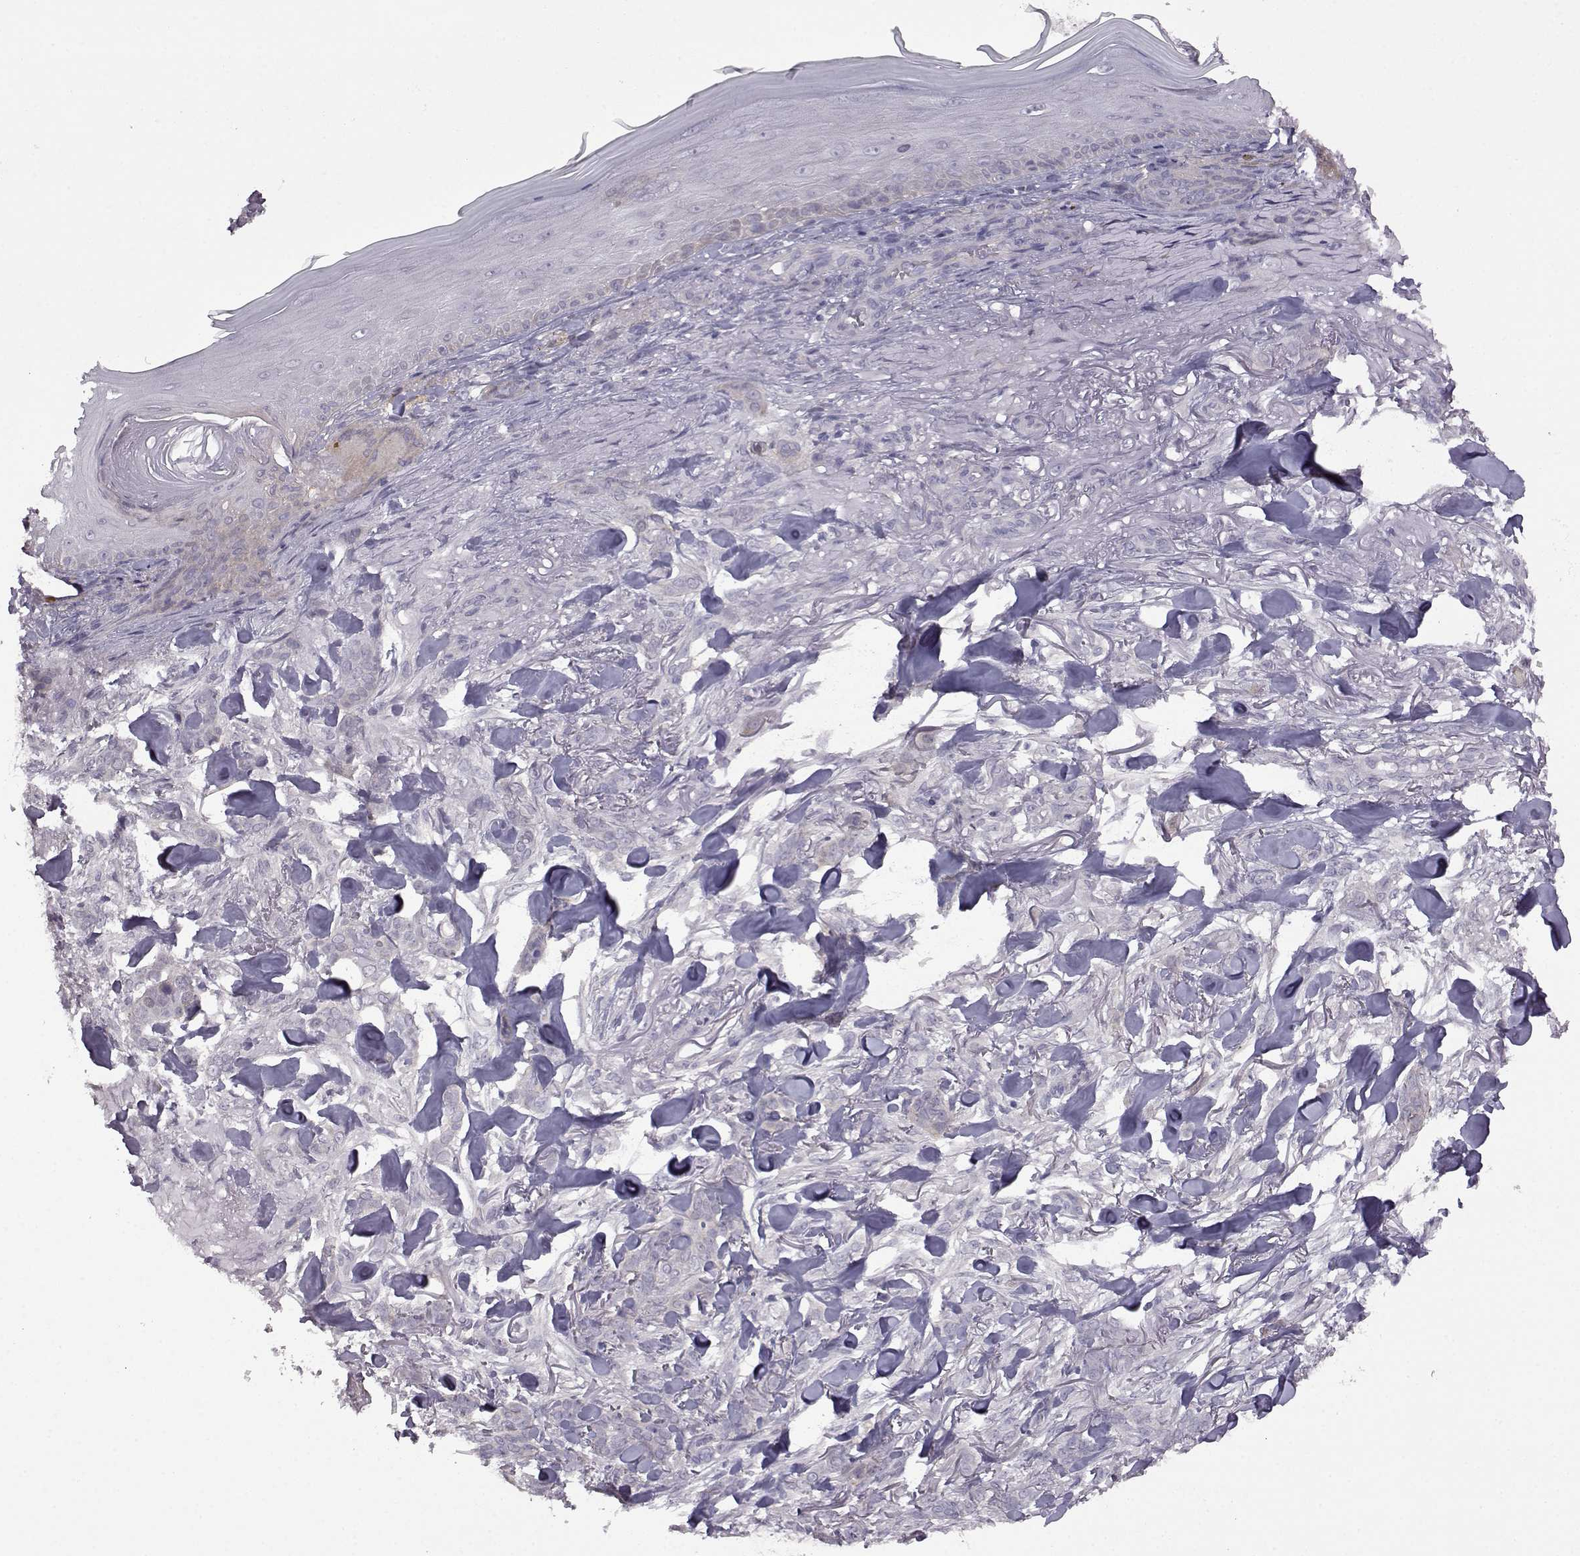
{"staining": {"intensity": "negative", "quantity": "none", "location": "none"}, "tissue": "skin cancer", "cell_type": "Tumor cells", "image_type": "cancer", "snomed": [{"axis": "morphology", "description": "Basal cell carcinoma"}, {"axis": "topography", "description": "Skin"}], "caption": "Tumor cells are negative for protein expression in human skin cancer. (Stains: DAB (3,3'-diaminobenzidine) immunohistochemistry (IHC) with hematoxylin counter stain, Microscopy: brightfield microscopy at high magnification).", "gene": "VGF", "patient": {"sex": "female", "age": 61}}